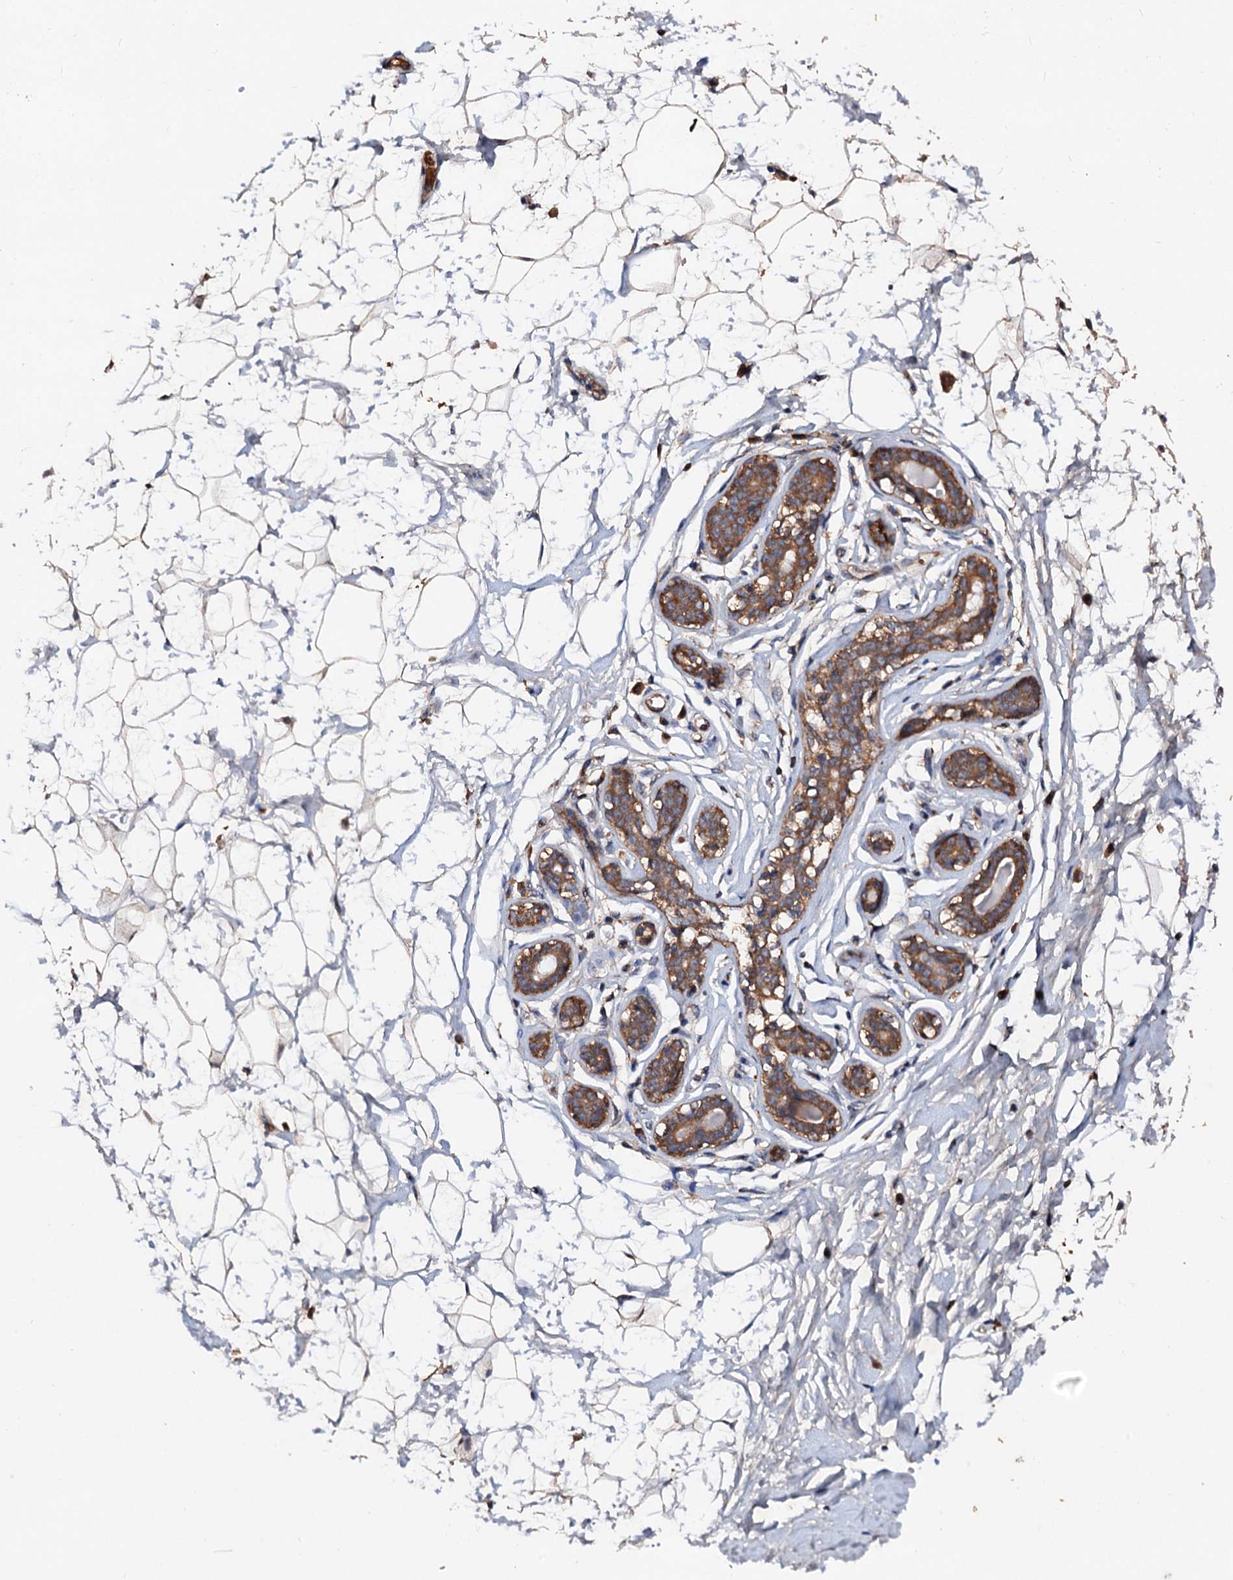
{"staining": {"intensity": "weak", "quantity": ">75%", "location": "cytoplasmic/membranous"}, "tissue": "breast", "cell_type": "Adipocytes", "image_type": "normal", "snomed": [{"axis": "morphology", "description": "Normal tissue, NOS"}, {"axis": "morphology", "description": "Adenoma, NOS"}, {"axis": "topography", "description": "Breast"}], "caption": "Immunohistochemical staining of normal human breast displays >75% levels of weak cytoplasmic/membranous protein positivity in approximately >75% of adipocytes.", "gene": "EXTL1", "patient": {"sex": "female", "age": 23}}